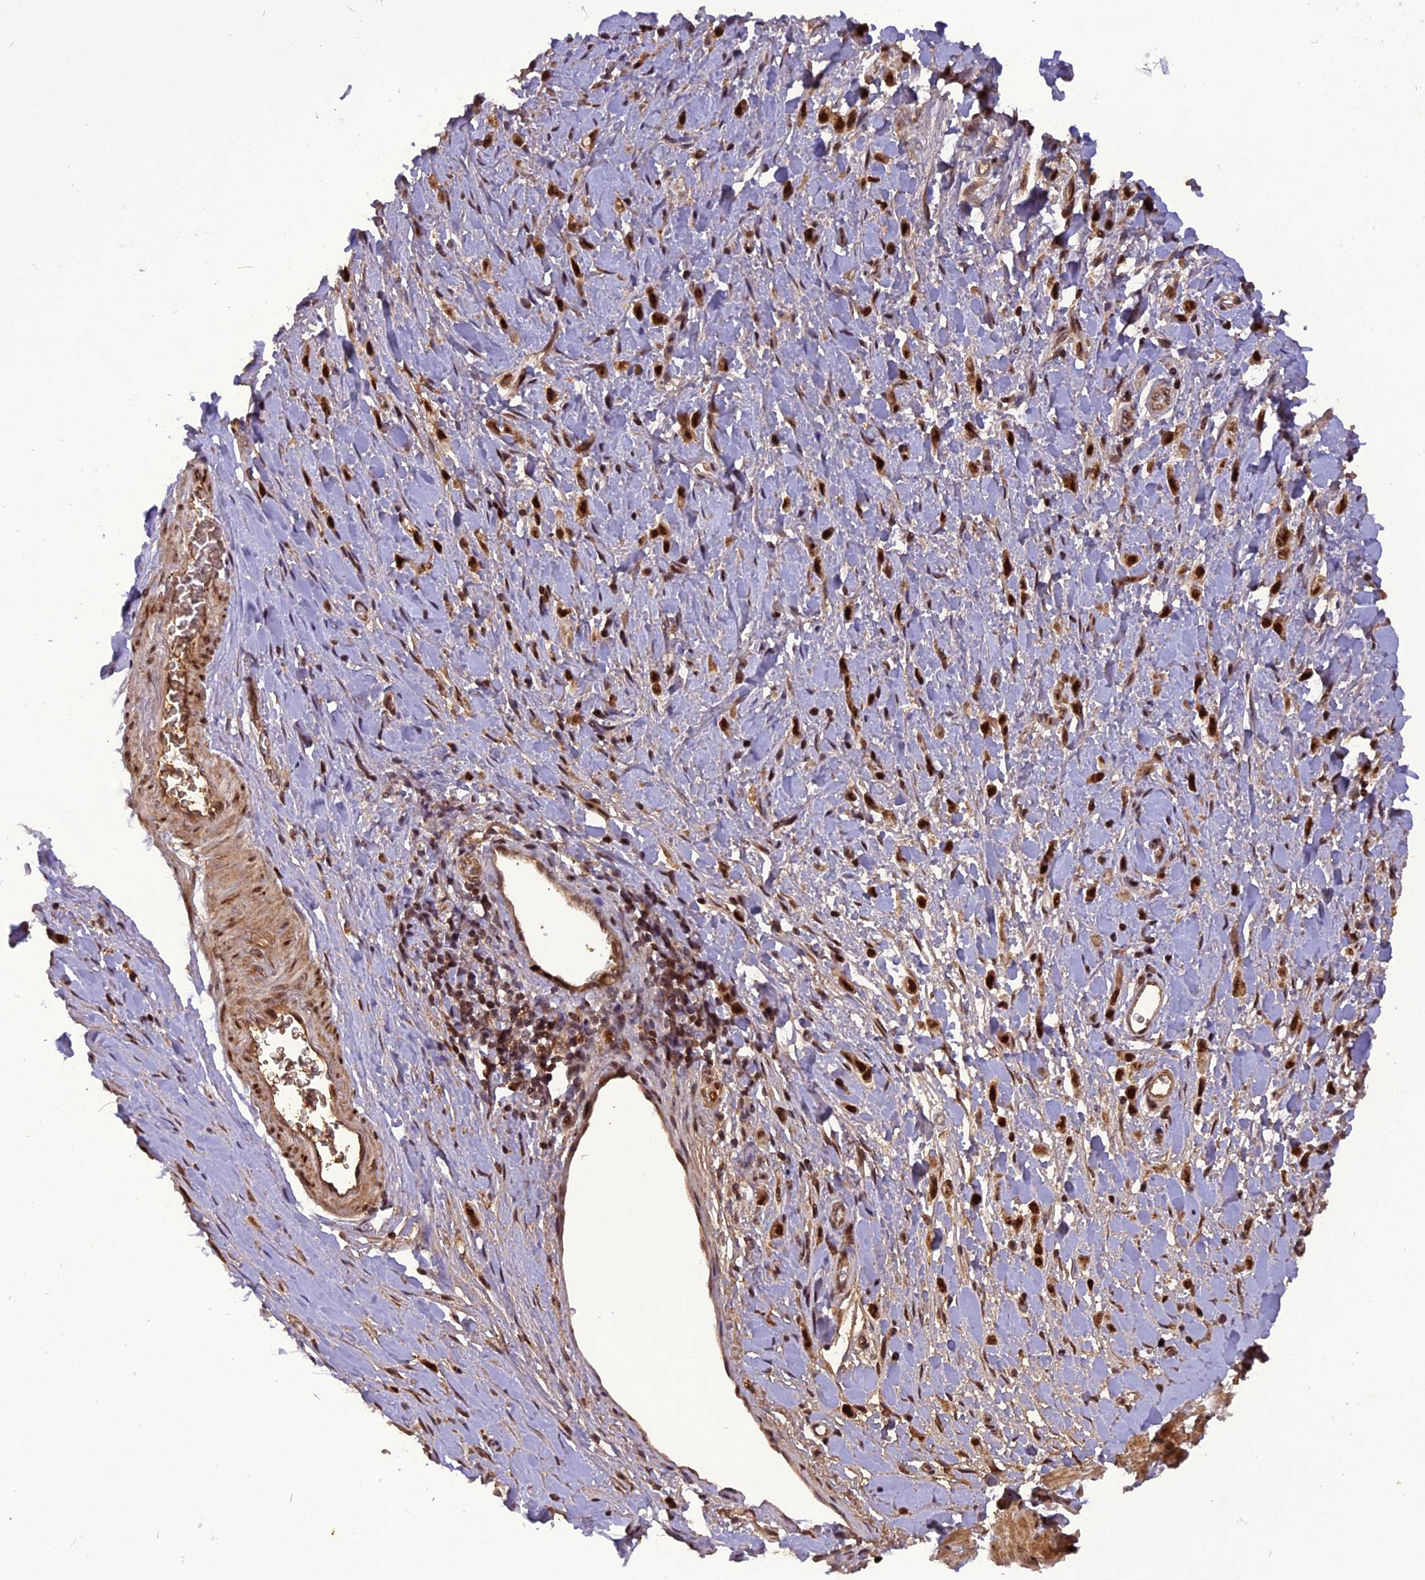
{"staining": {"intensity": "strong", "quantity": ">75%", "location": "nuclear"}, "tissue": "stomach cancer", "cell_type": "Tumor cells", "image_type": "cancer", "snomed": [{"axis": "morphology", "description": "Adenocarcinoma, NOS"}, {"axis": "topography", "description": "Stomach"}], "caption": "About >75% of tumor cells in stomach cancer reveal strong nuclear protein positivity as visualized by brown immunohistochemical staining.", "gene": "MICALL1", "patient": {"sex": "female", "age": 65}}